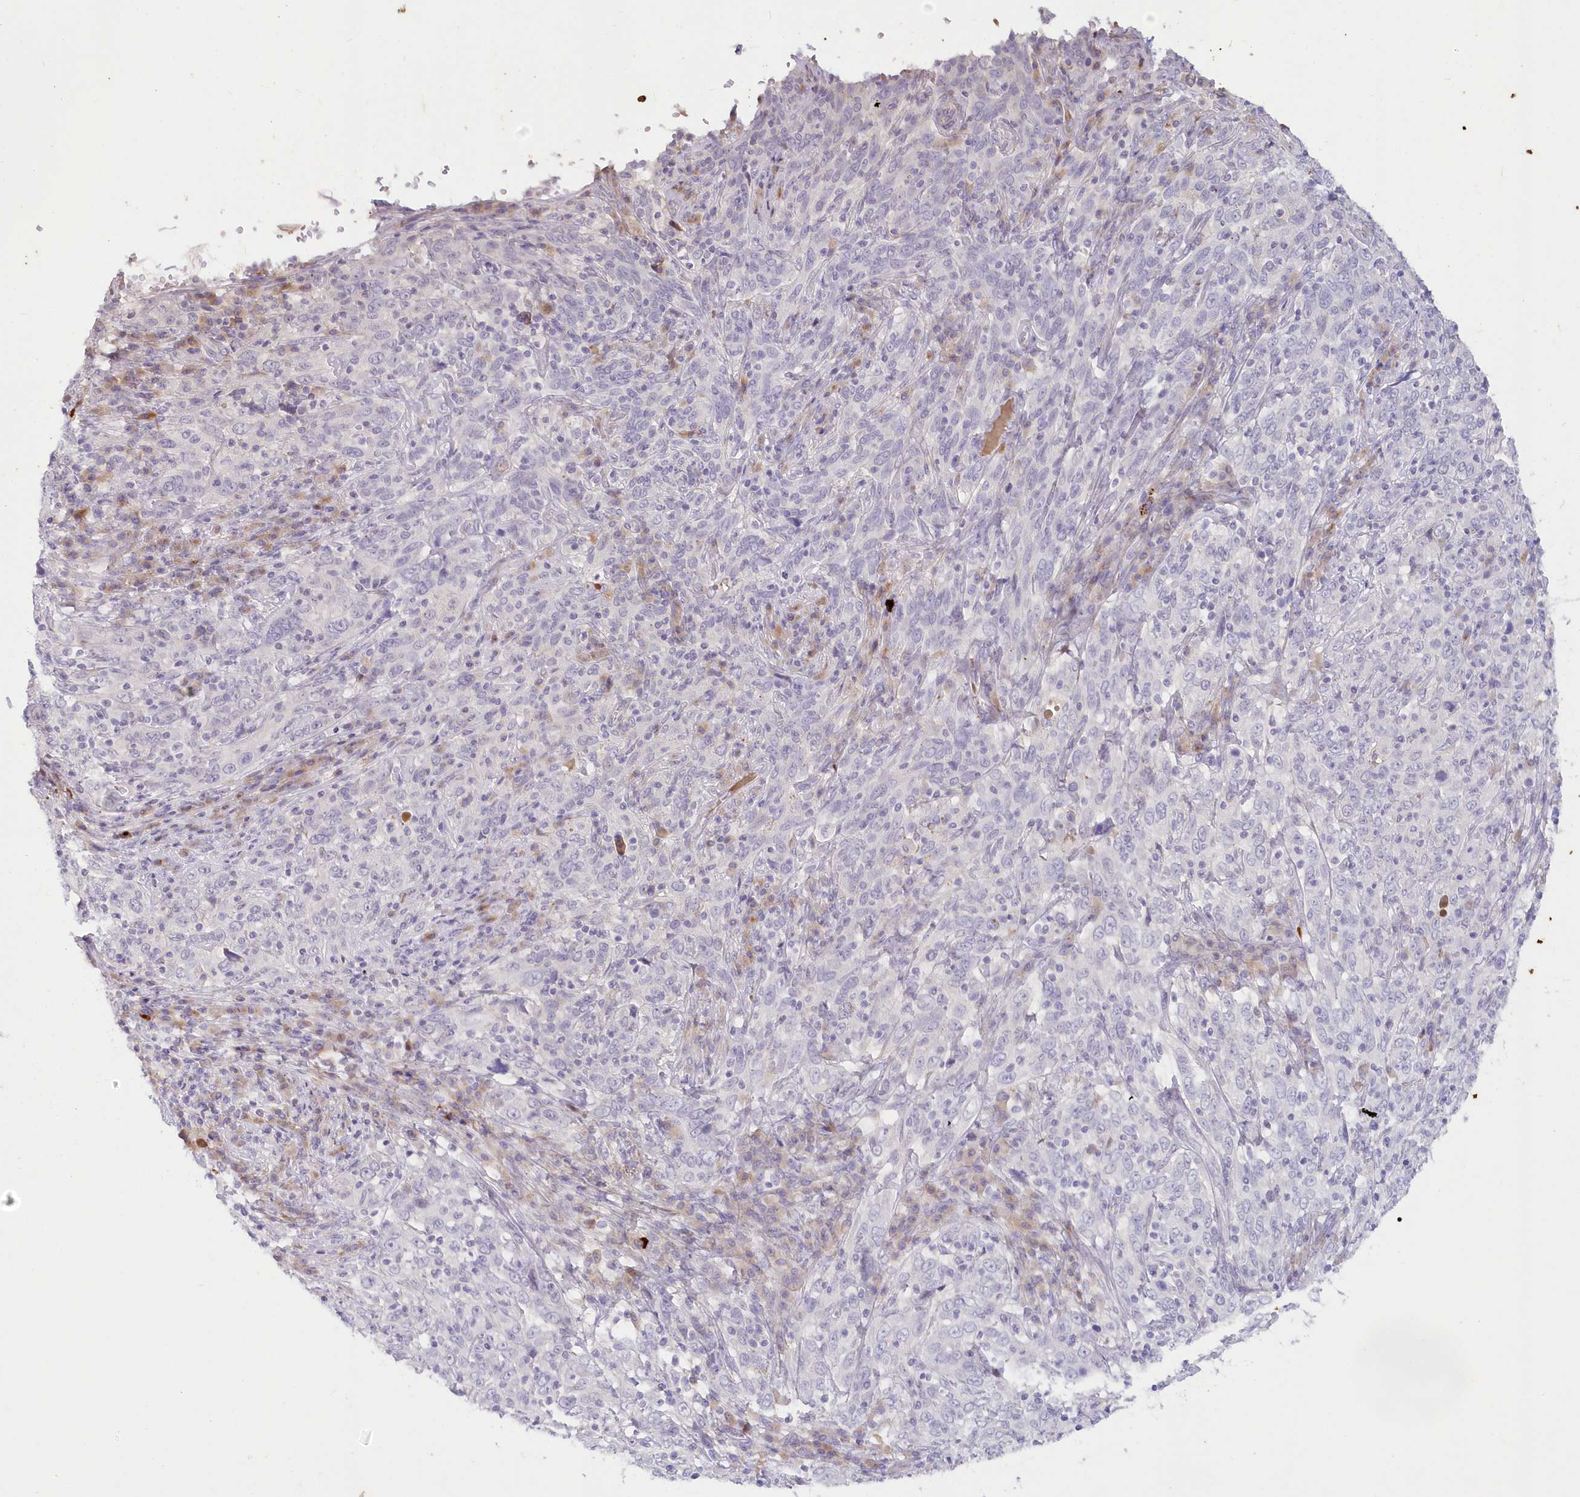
{"staining": {"intensity": "negative", "quantity": "none", "location": "none"}, "tissue": "cervical cancer", "cell_type": "Tumor cells", "image_type": "cancer", "snomed": [{"axis": "morphology", "description": "Squamous cell carcinoma, NOS"}, {"axis": "topography", "description": "Cervix"}], "caption": "Human cervical squamous cell carcinoma stained for a protein using immunohistochemistry (IHC) reveals no expression in tumor cells.", "gene": "SNED1", "patient": {"sex": "female", "age": 46}}